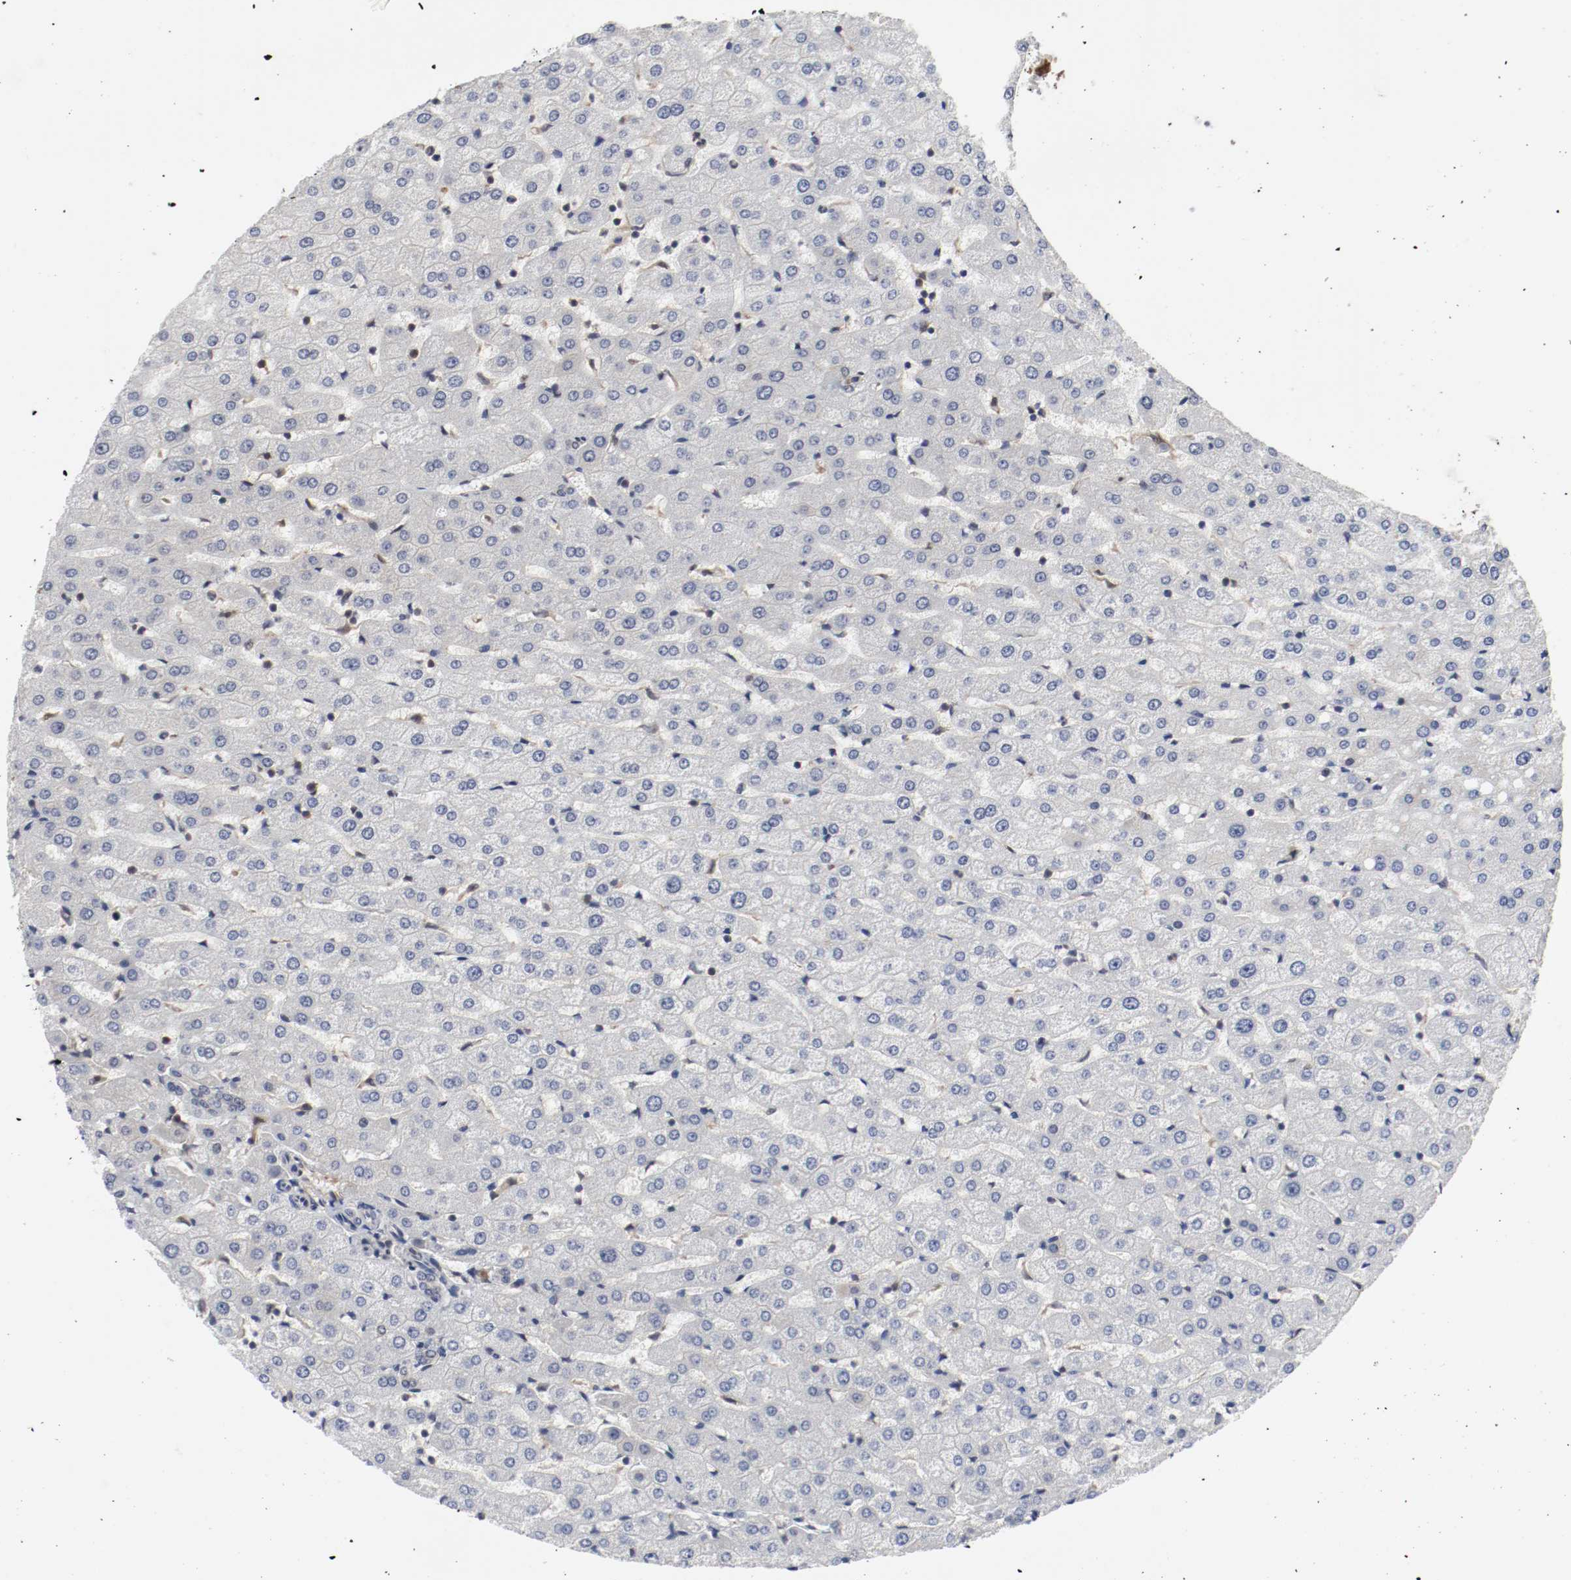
{"staining": {"intensity": "negative", "quantity": "none", "location": "none"}, "tissue": "liver", "cell_type": "Cholangiocytes", "image_type": "normal", "snomed": [{"axis": "morphology", "description": "Normal tissue, NOS"}, {"axis": "morphology", "description": "Fibrosis, NOS"}, {"axis": "topography", "description": "Liver"}], "caption": "IHC of benign human liver displays no positivity in cholangiocytes.", "gene": "AFG3L2", "patient": {"sex": "female", "age": 29}}